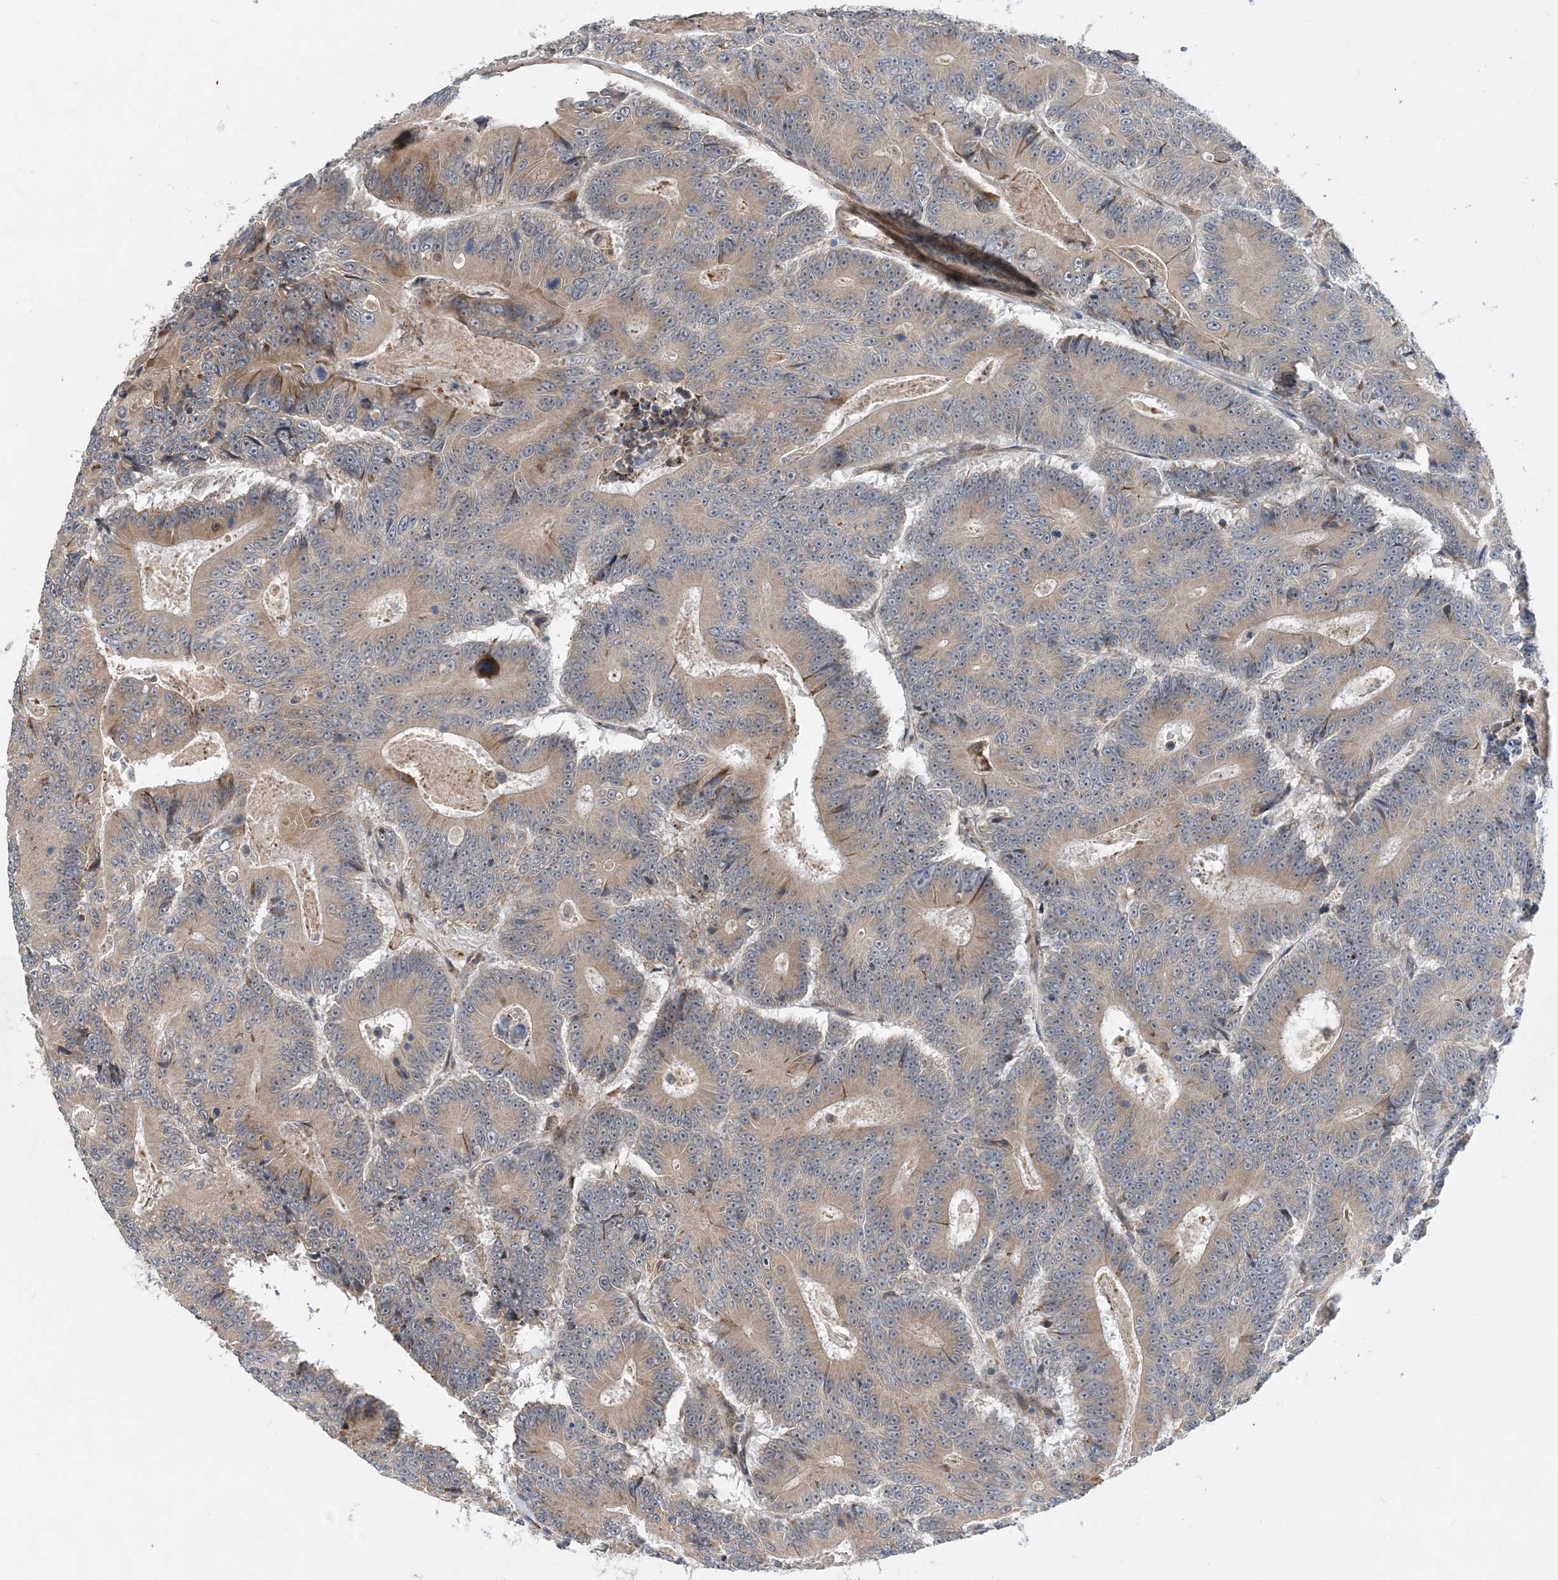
{"staining": {"intensity": "weak", "quantity": "25%-75%", "location": "cytoplasmic/membranous"}, "tissue": "colorectal cancer", "cell_type": "Tumor cells", "image_type": "cancer", "snomed": [{"axis": "morphology", "description": "Adenocarcinoma, NOS"}, {"axis": "topography", "description": "Colon"}], "caption": "The micrograph exhibits staining of colorectal cancer (adenocarcinoma), revealing weak cytoplasmic/membranous protein expression (brown color) within tumor cells. (Brightfield microscopy of DAB IHC at high magnification).", "gene": "PHOSPHO2", "patient": {"sex": "male", "age": 83}}